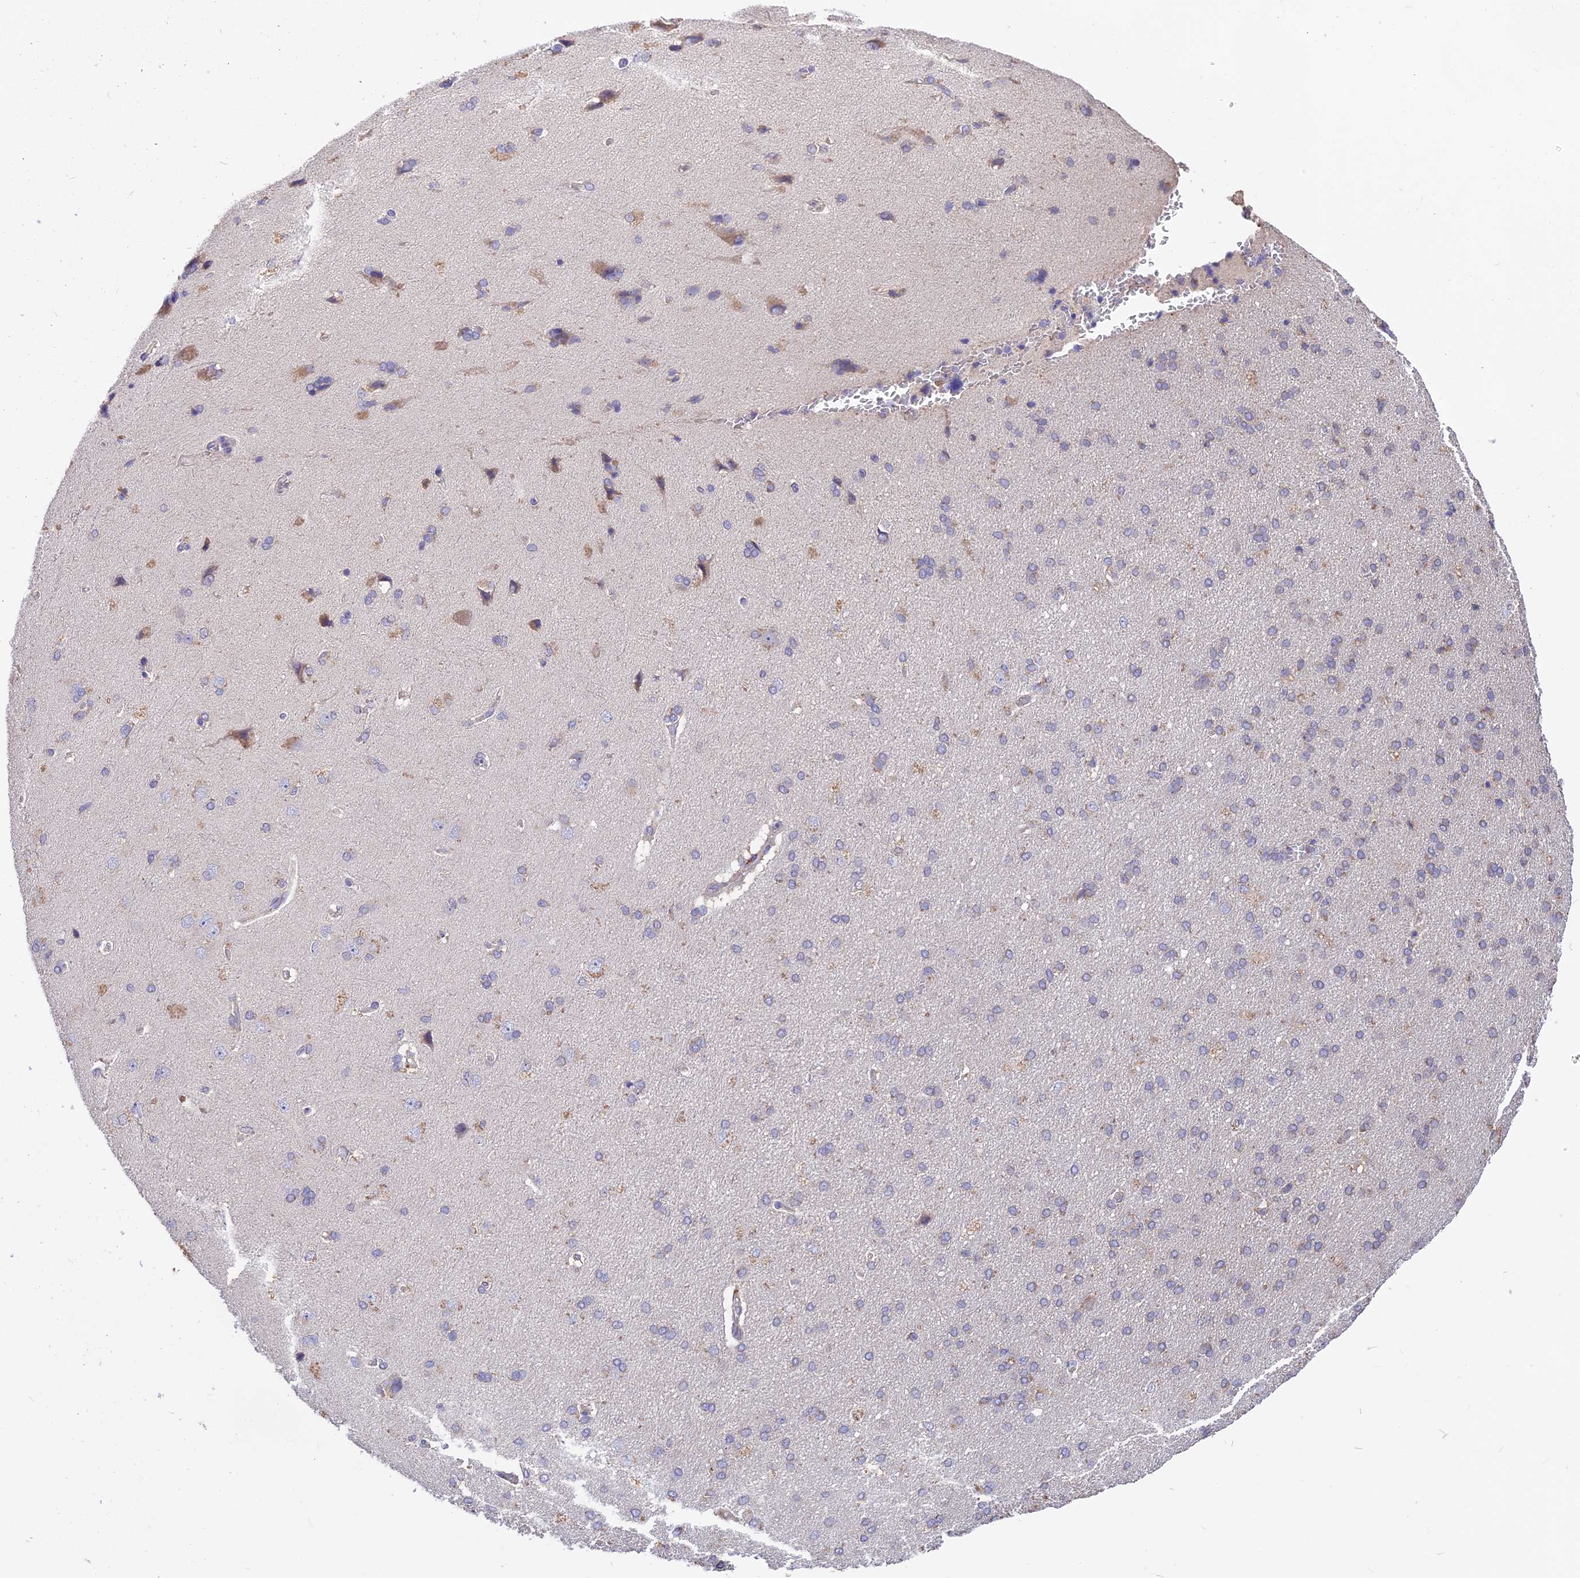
{"staining": {"intensity": "weak", "quantity": "25%-75%", "location": "cytoplasmic/membranous"}, "tissue": "cerebral cortex", "cell_type": "Endothelial cells", "image_type": "normal", "snomed": [{"axis": "morphology", "description": "Normal tissue, NOS"}, {"axis": "topography", "description": "Cerebral cortex"}], "caption": "About 25%-75% of endothelial cells in normal cerebral cortex exhibit weak cytoplasmic/membranous protein positivity as visualized by brown immunohistochemical staining.", "gene": "NUDT8", "patient": {"sex": "male", "age": 62}}